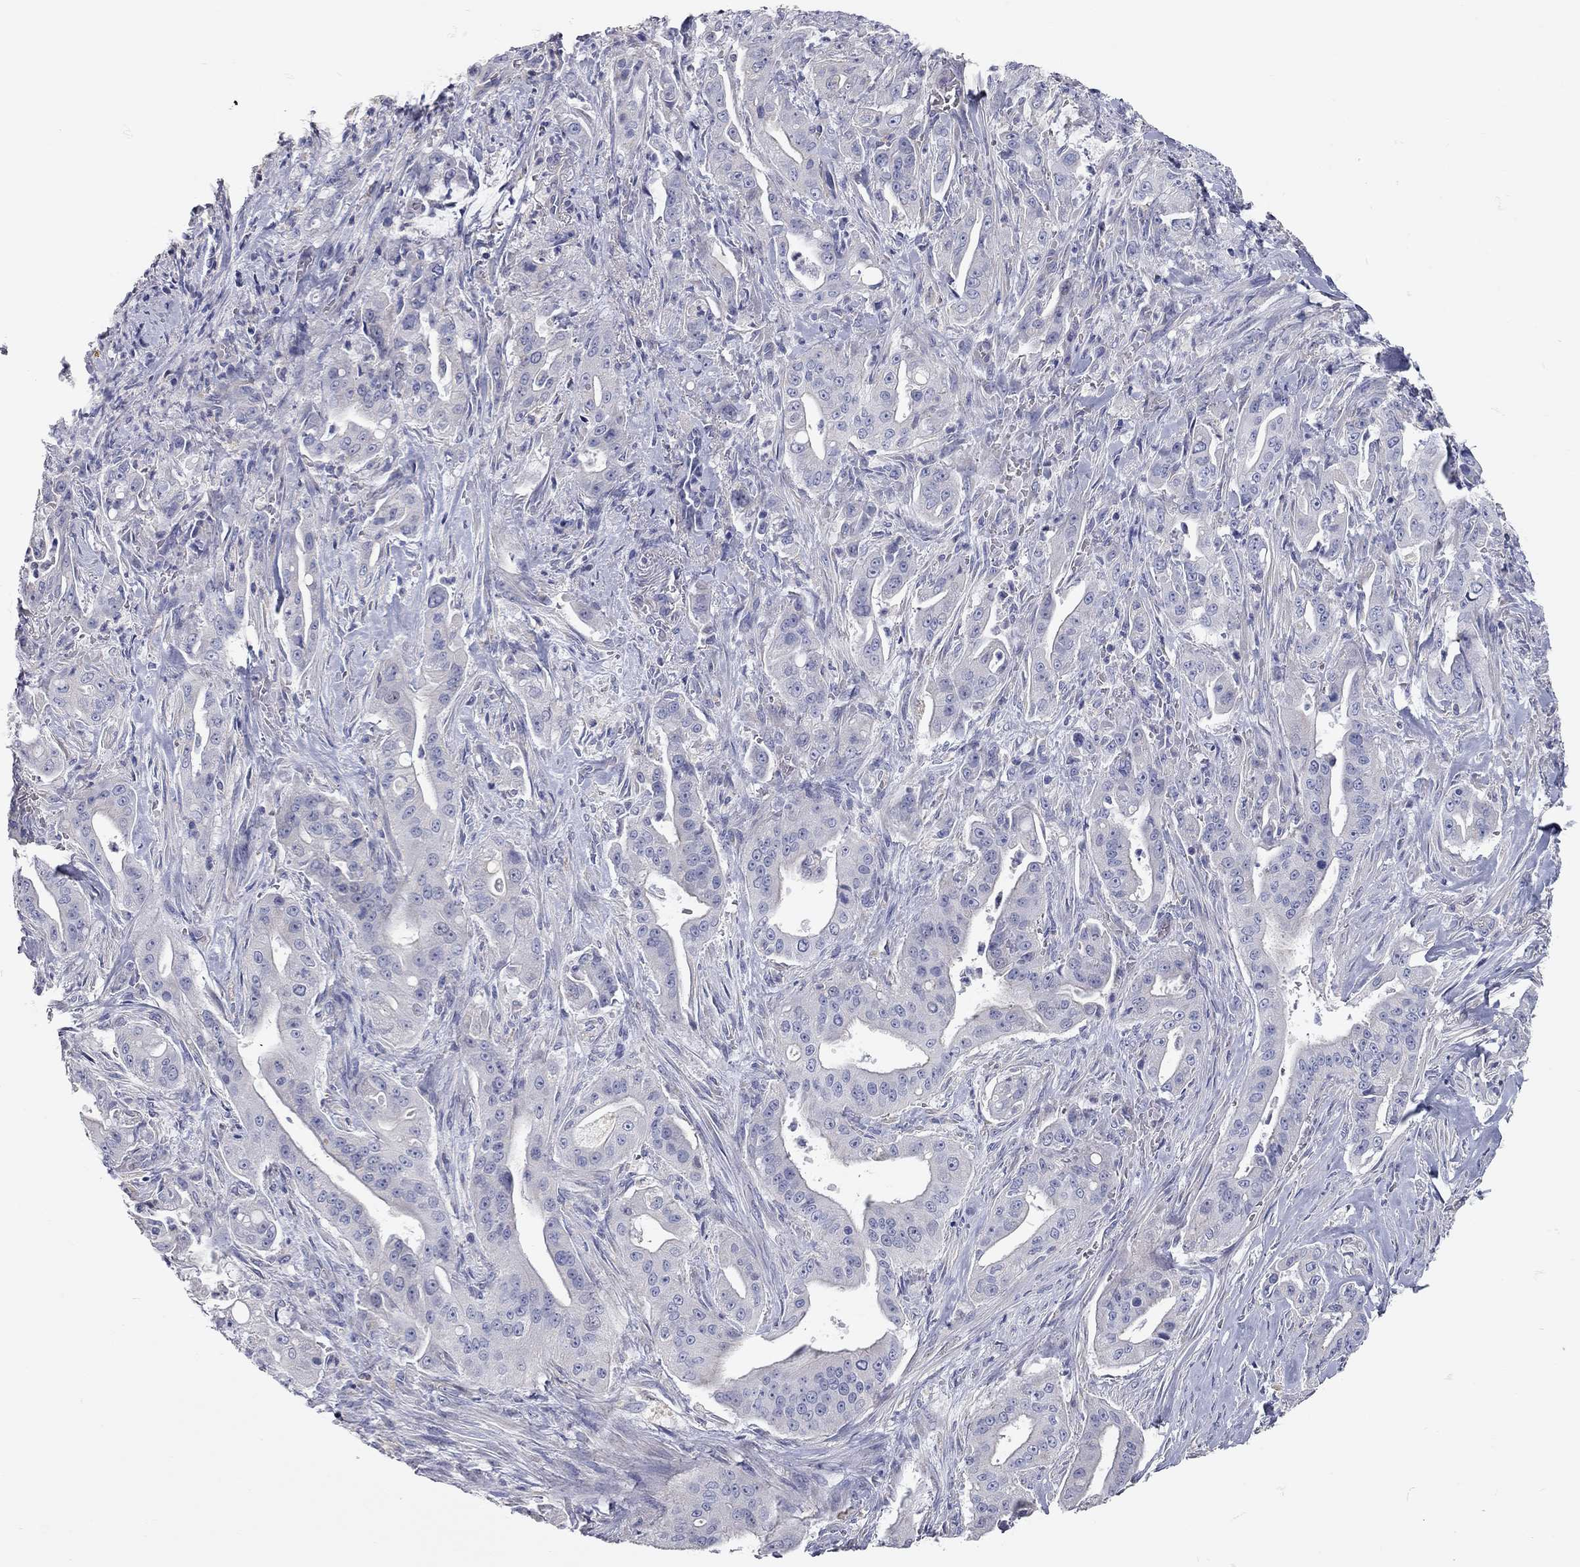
{"staining": {"intensity": "negative", "quantity": "none", "location": "none"}, "tissue": "pancreatic cancer", "cell_type": "Tumor cells", "image_type": "cancer", "snomed": [{"axis": "morphology", "description": "Normal tissue, NOS"}, {"axis": "morphology", "description": "Inflammation, NOS"}, {"axis": "morphology", "description": "Adenocarcinoma, NOS"}, {"axis": "topography", "description": "Pancreas"}], "caption": "This is an immunohistochemistry histopathology image of pancreatic adenocarcinoma. There is no expression in tumor cells.", "gene": "C10orf90", "patient": {"sex": "male", "age": 57}}